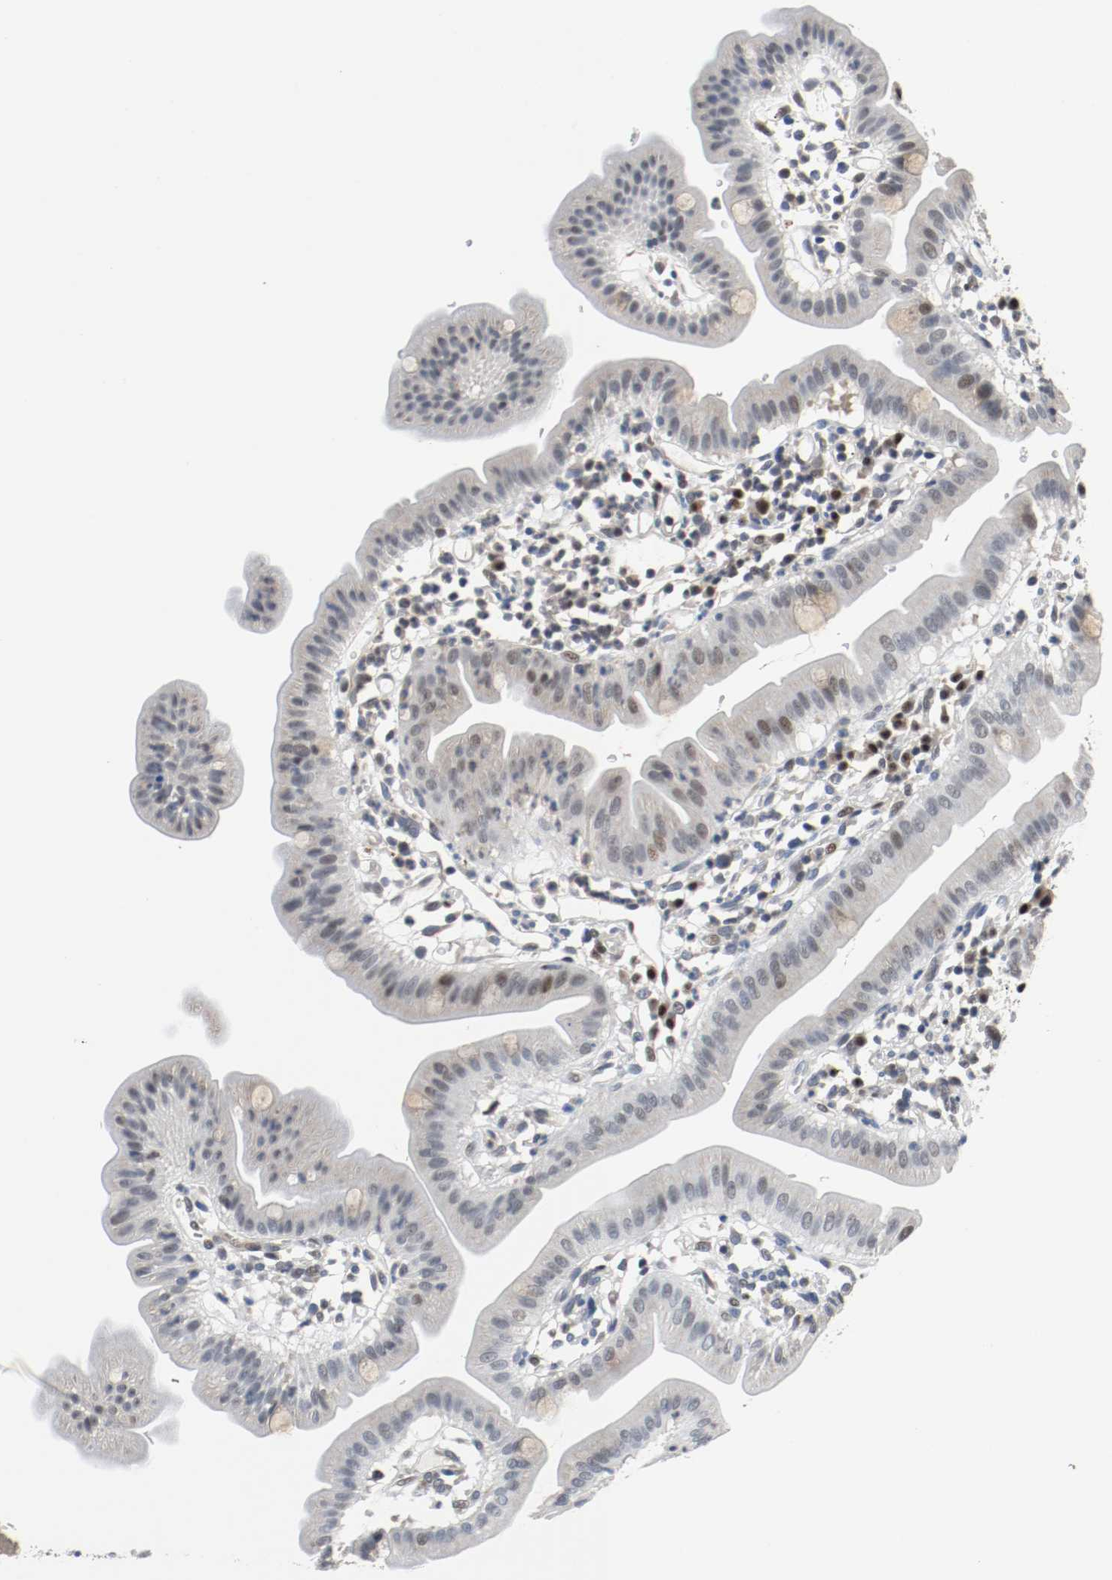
{"staining": {"intensity": "weak", "quantity": "<25%", "location": "nuclear"}, "tissue": "duodenum", "cell_type": "Glandular cells", "image_type": "normal", "snomed": [{"axis": "morphology", "description": "Normal tissue, NOS"}, {"axis": "topography", "description": "Duodenum"}], "caption": "Immunohistochemical staining of unremarkable human duodenum displays no significant expression in glandular cells.", "gene": "ASH1L", "patient": {"sex": "male", "age": 50}}